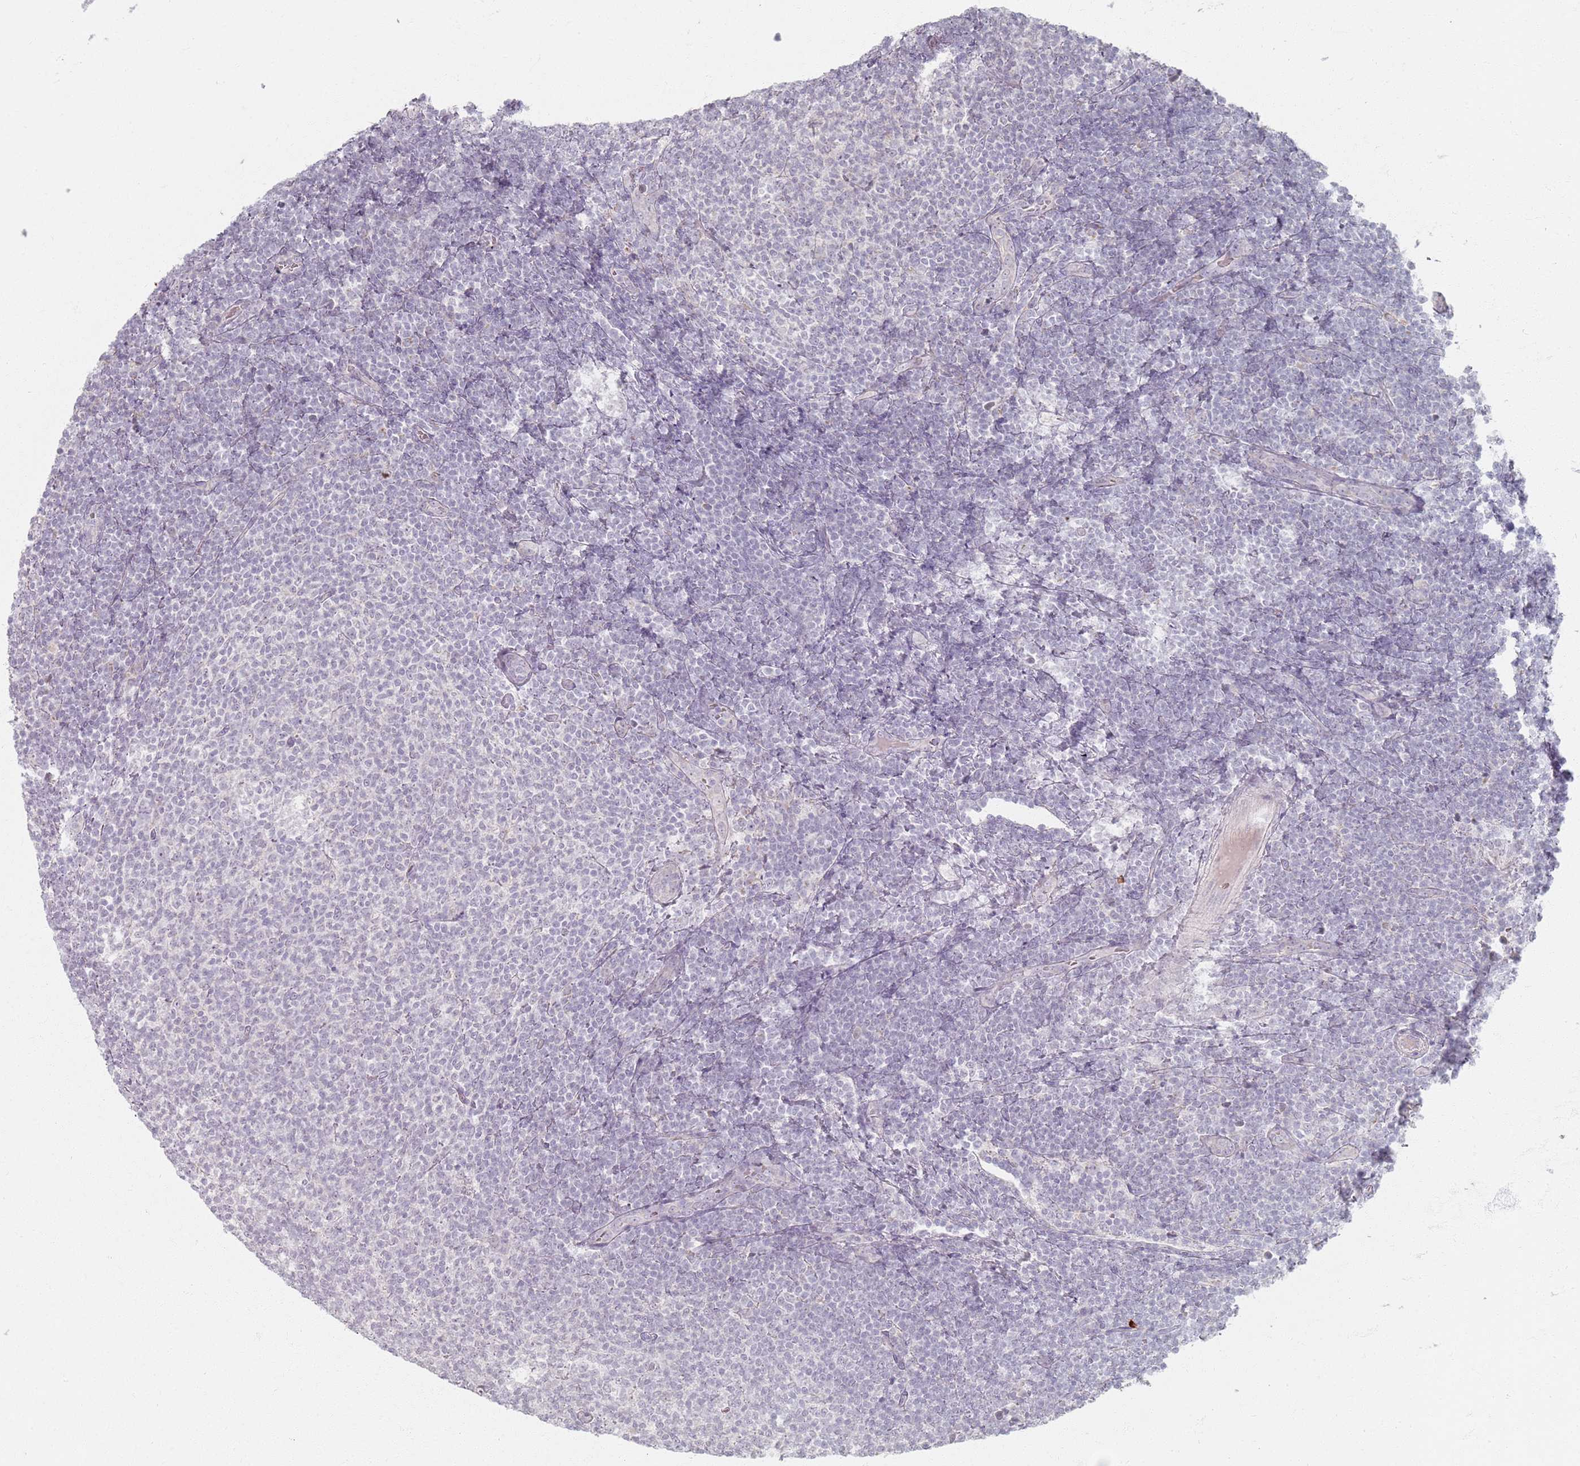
{"staining": {"intensity": "negative", "quantity": "none", "location": "none"}, "tissue": "lymphoma", "cell_type": "Tumor cells", "image_type": "cancer", "snomed": [{"axis": "morphology", "description": "Malignant lymphoma, non-Hodgkin's type, Low grade"}, {"axis": "topography", "description": "Lymph node"}], "caption": "IHC histopathology image of human malignant lymphoma, non-Hodgkin's type (low-grade) stained for a protein (brown), which displays no expression in tumor cells.", "gene": "PKD2L2", "patient": {"sex": "male", "age": 66}}